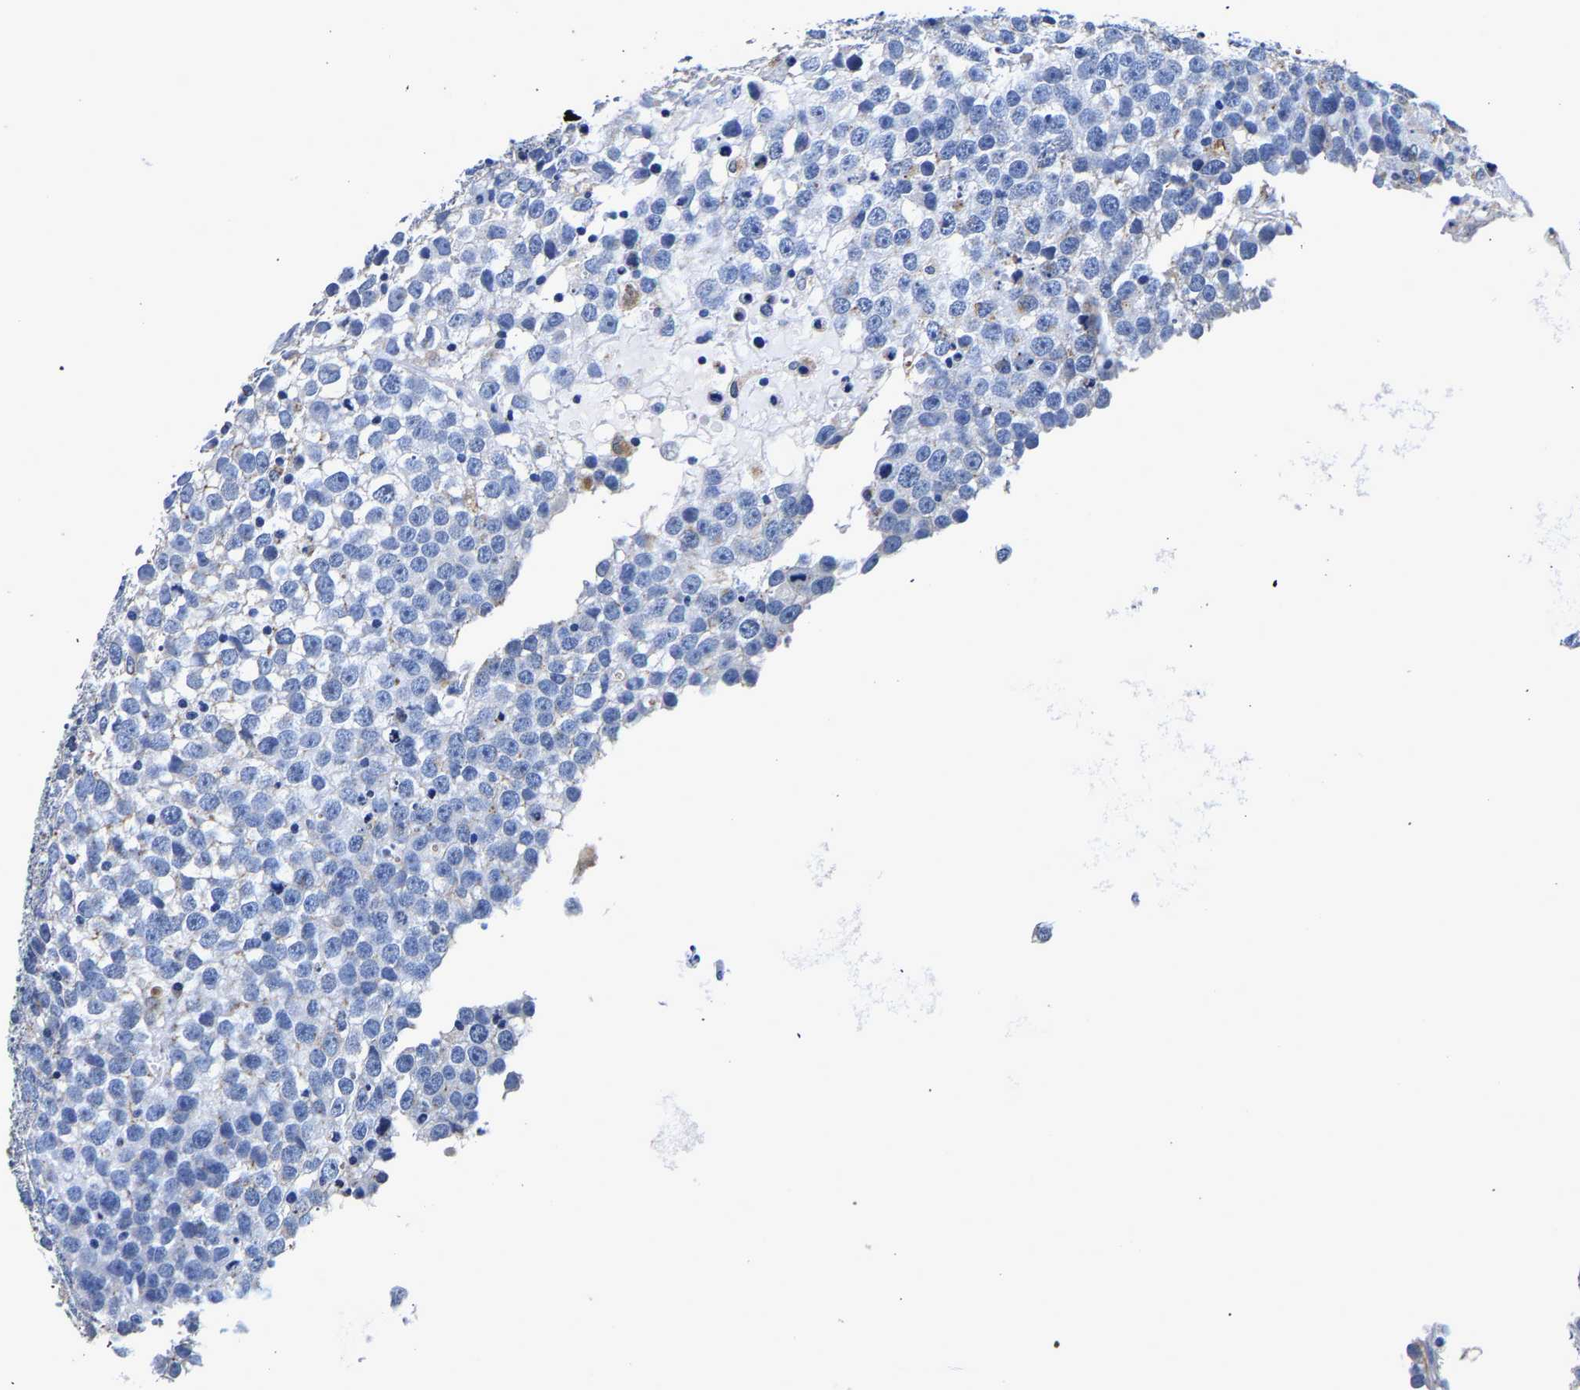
{"staining": {"intensity": "negative", "quantity": "none", "location": "none"}, "tissue": "testis cancer", "cell_type": "Tumor cells", "image_type": "cancer", "snomed": [{"axis": "morphology", "description": "Seminoma, NOS"}, {"axis": "topography", "description": "Testis"}], "caption": "The immunohistochemistry (IHC) photomicrograph has no significant positivity in tumor cells of seminoma (testis) tissue.", "gene": "GRN", "patient": {"sex": "male", "age": 65}}